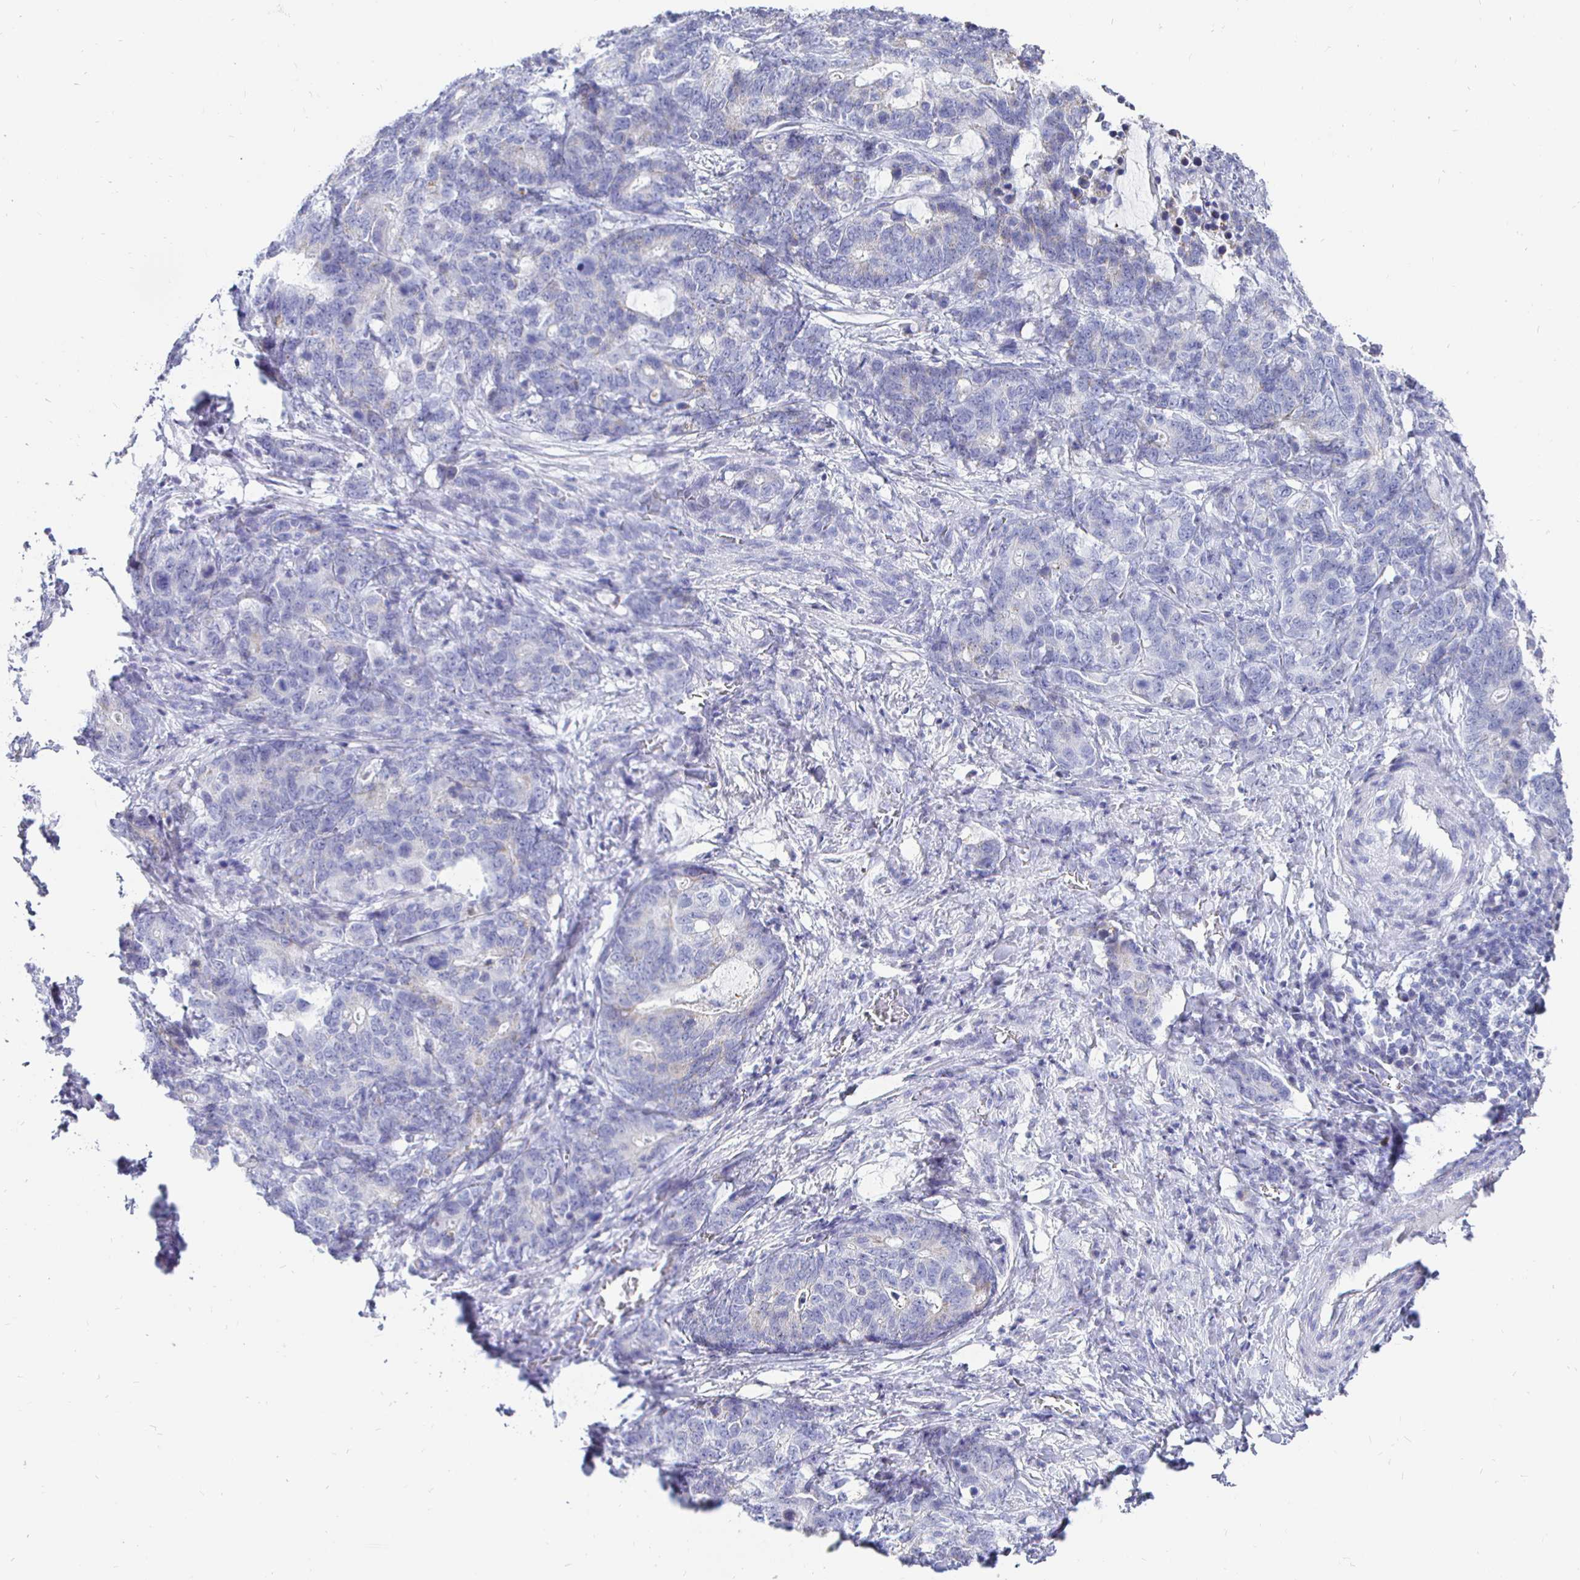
{"staining": {"intensity": "negative", "quantity": "none", "location": "none"}, "tissue": "stomach cancer", "cell_type": "Tumor cells", "image_type": "cancer", "snomed": [{"axis": "morphology", "description": "Normal tissue, NOS"}, {"axis": "morphology", "description": "Adenocarcinoma, NOS"}, {"axis": "topography", "description": "Stomach"}], "caption": "DAB (3,3'-diaminobenzidine) immunohistochemical staining of stomach cancer (adenocarcinoma) reveals no significant positivity in tumor cells.", "gene": "CR2", "patient": {"sex": "female", "age": 64}}